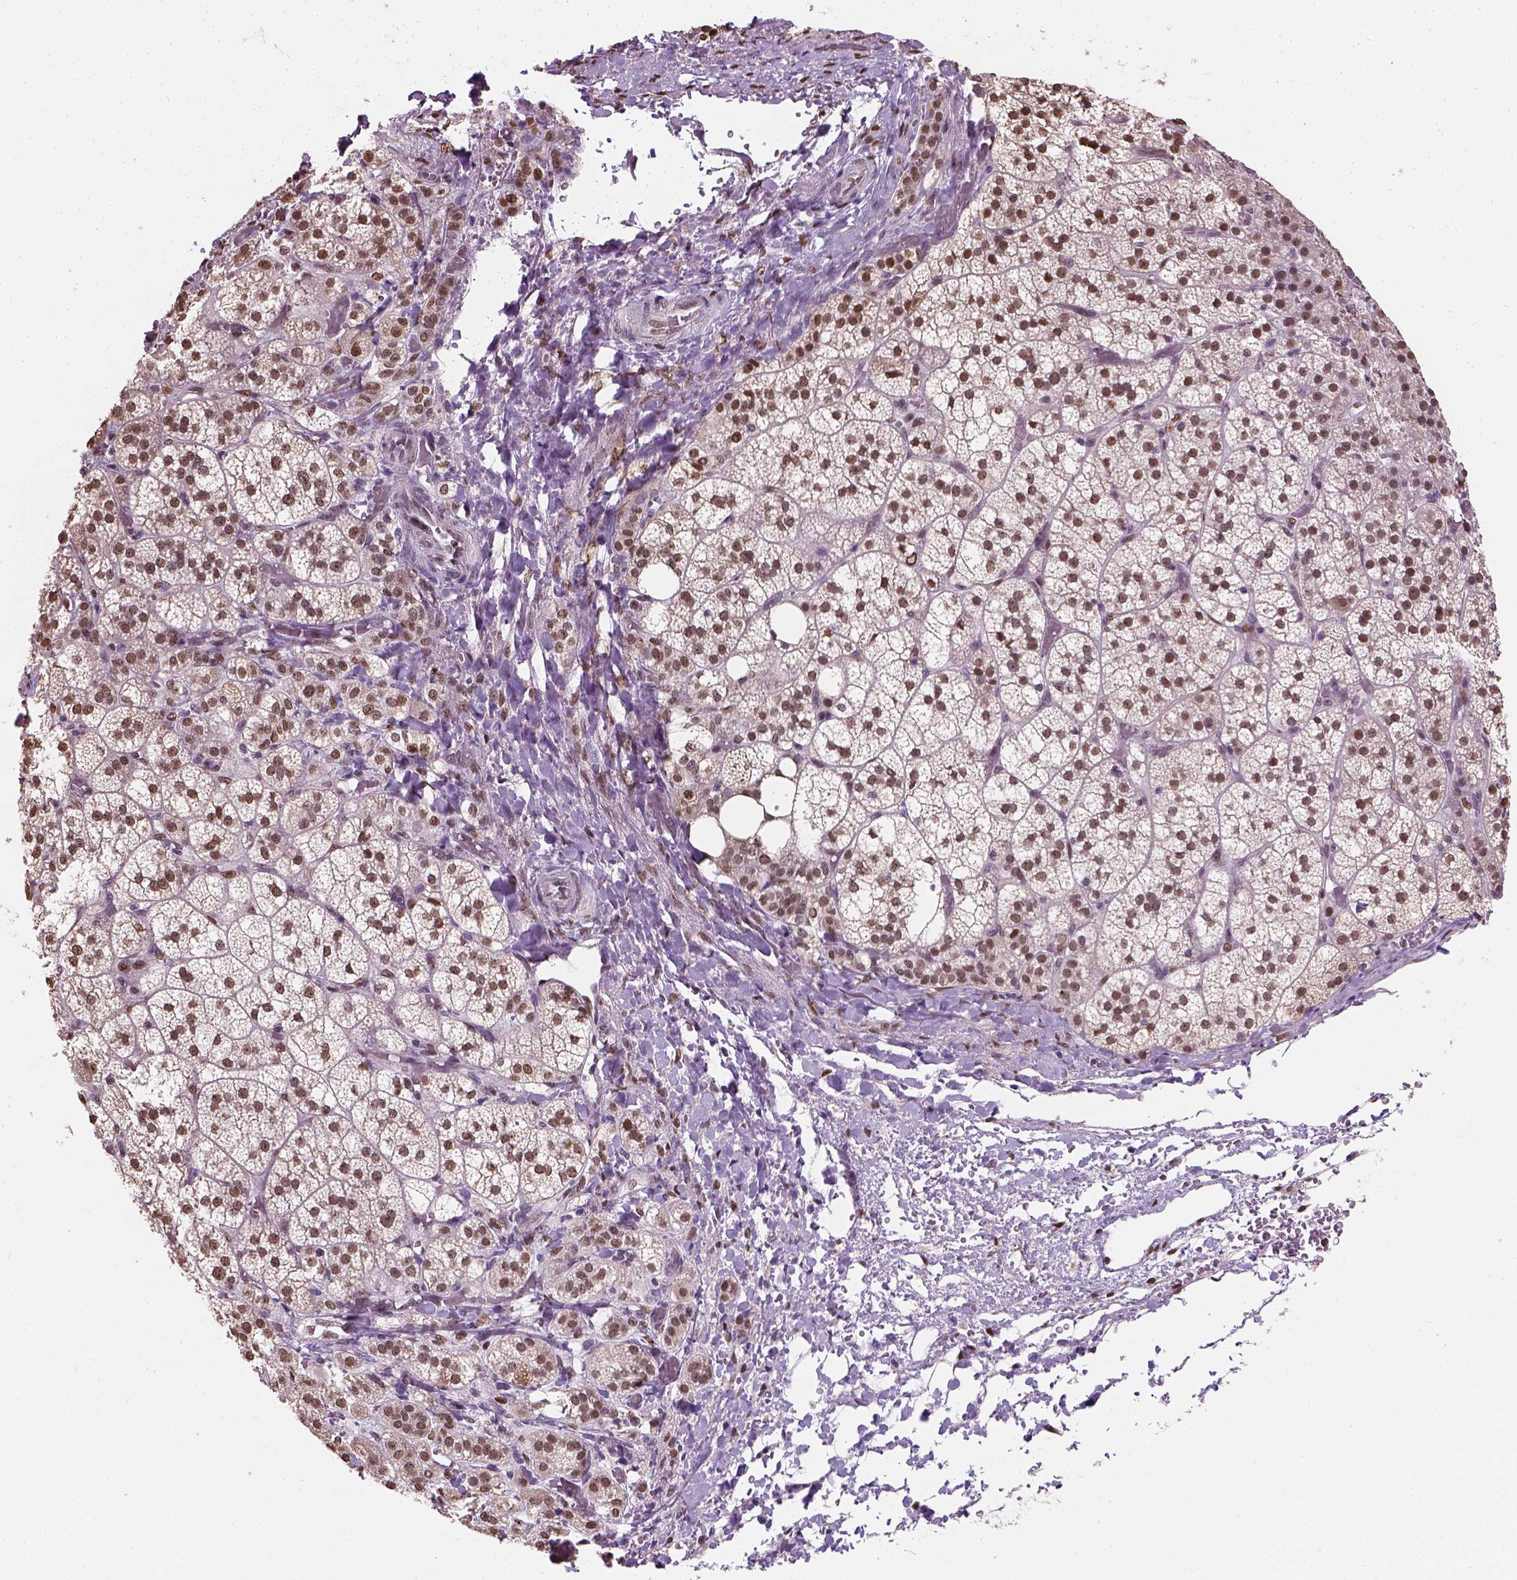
{"staining": {"intensity": "moderate", "quantity": ">75%", "location": "nuclear"}, "tissue": "adrenal gland", "cell_type": "Glandular cells", "image_type": "normal", "snomed": [{"axis": "morphology", "description": "Normal tissue, NOS"}, {"axis": "topography", "description": "Adrenal gland"}], "caption": "Adrenal gland stained with DAB (3,3'-diaminobenzidine) immunohistochemistry (IHC) shows medium levels of moderate nuclear positivity in about >75% of glandular cells. Nuclei are stained in blue.", "gene": "C1orf112", "patient": {"sex": "female", "age": 60}}